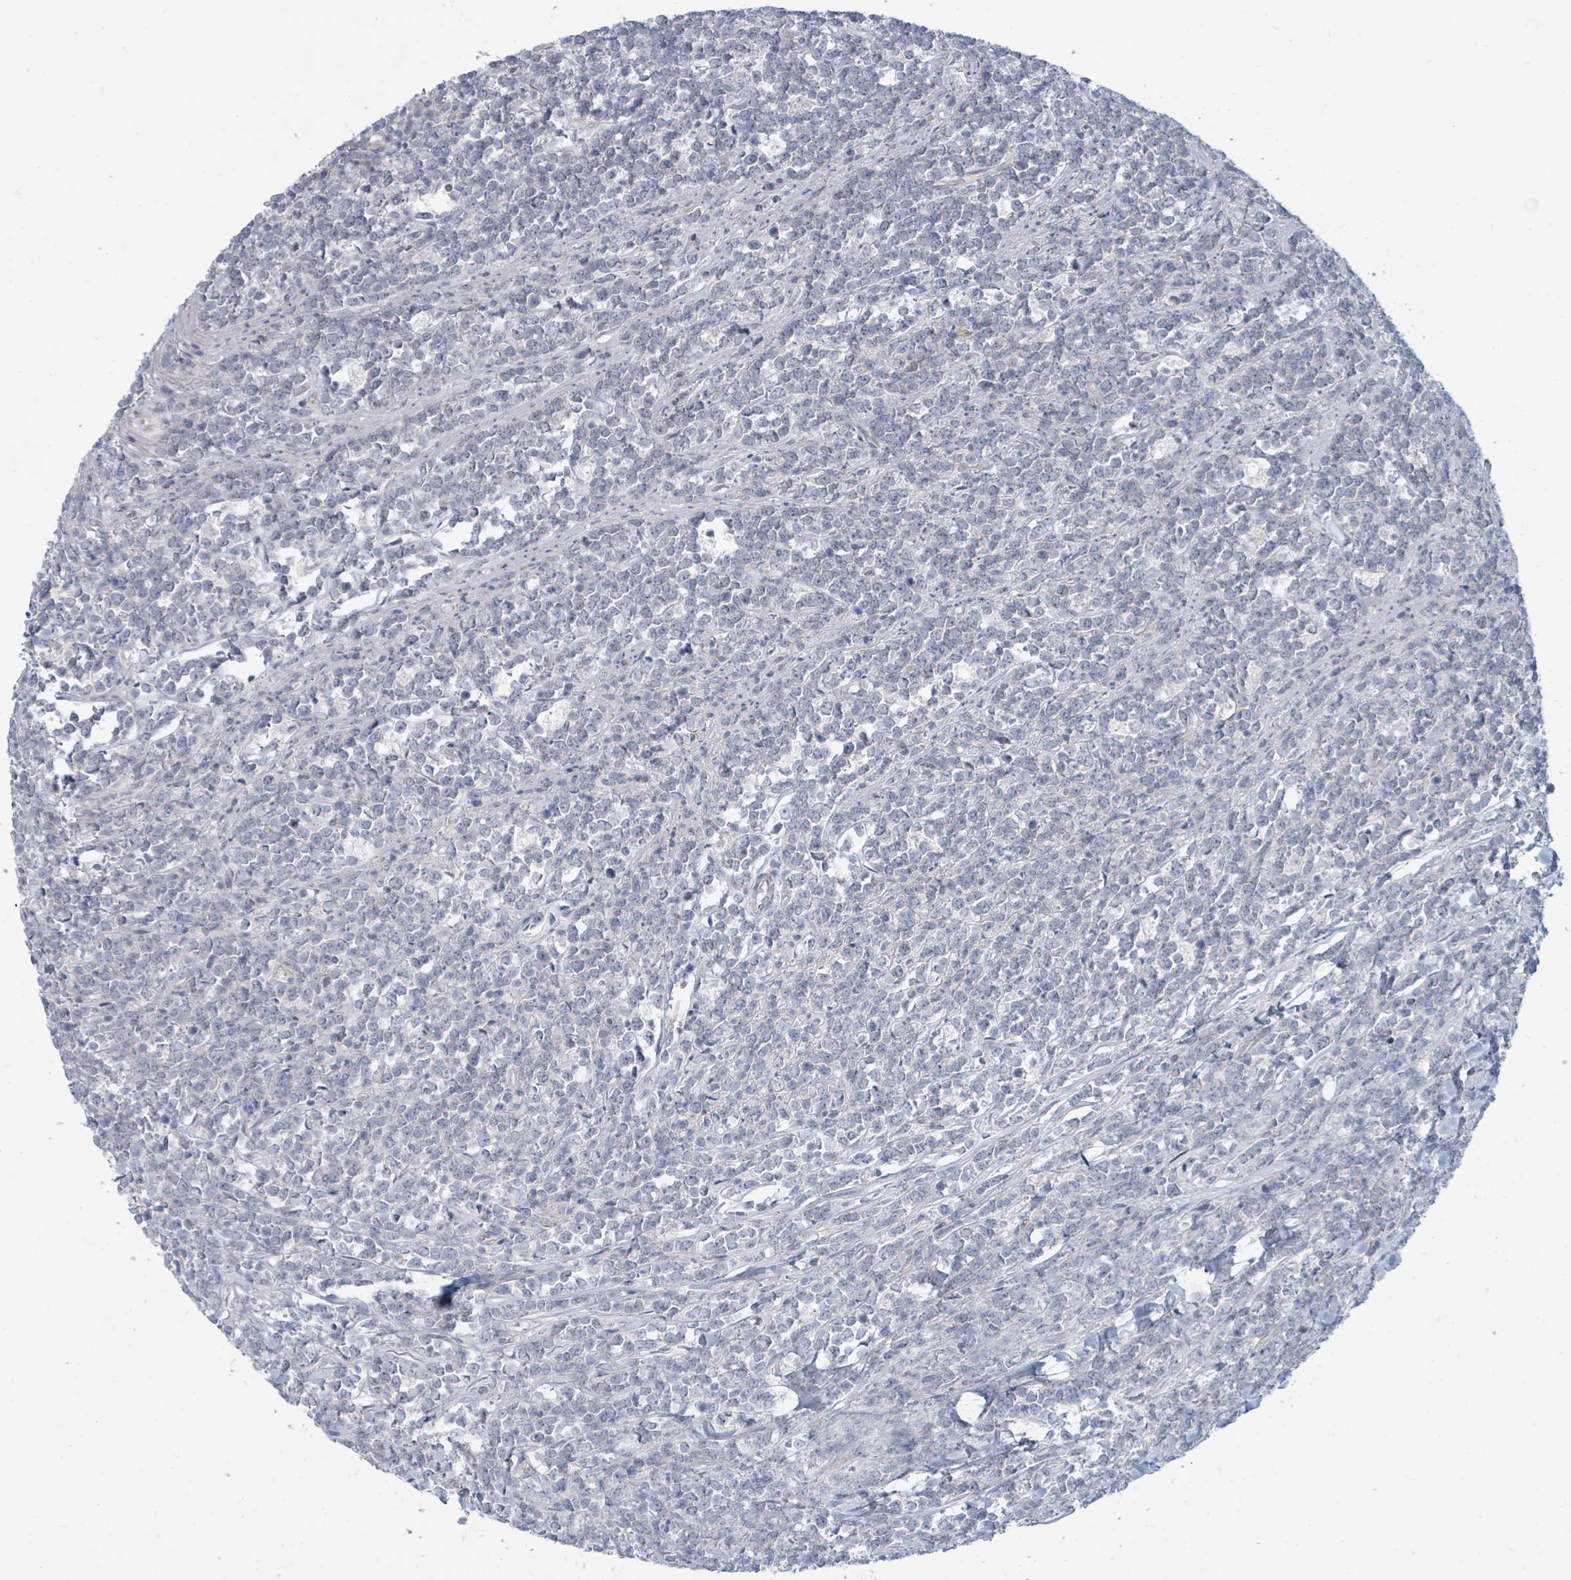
{"staining": {"intensity": "negative", "quantity": "none", "location": "none"}, "tissue": "lymphoma", "cell_type": "Tumor cells", "image_type": "cancer", "snomed": [{"axis": "morphology", "description": "Malignant lymphoma, non-Hodgkin's type, High grade"}, {"axis": "topography", "description": "Small intestine"}, {"axis": "topography", "description": "Colon"}], "caption": "Tumor cells are negative for brown protein staining in lymphoma.", "gene": "SLC25A45", "patient": {"sex": "male", "age": 8}}